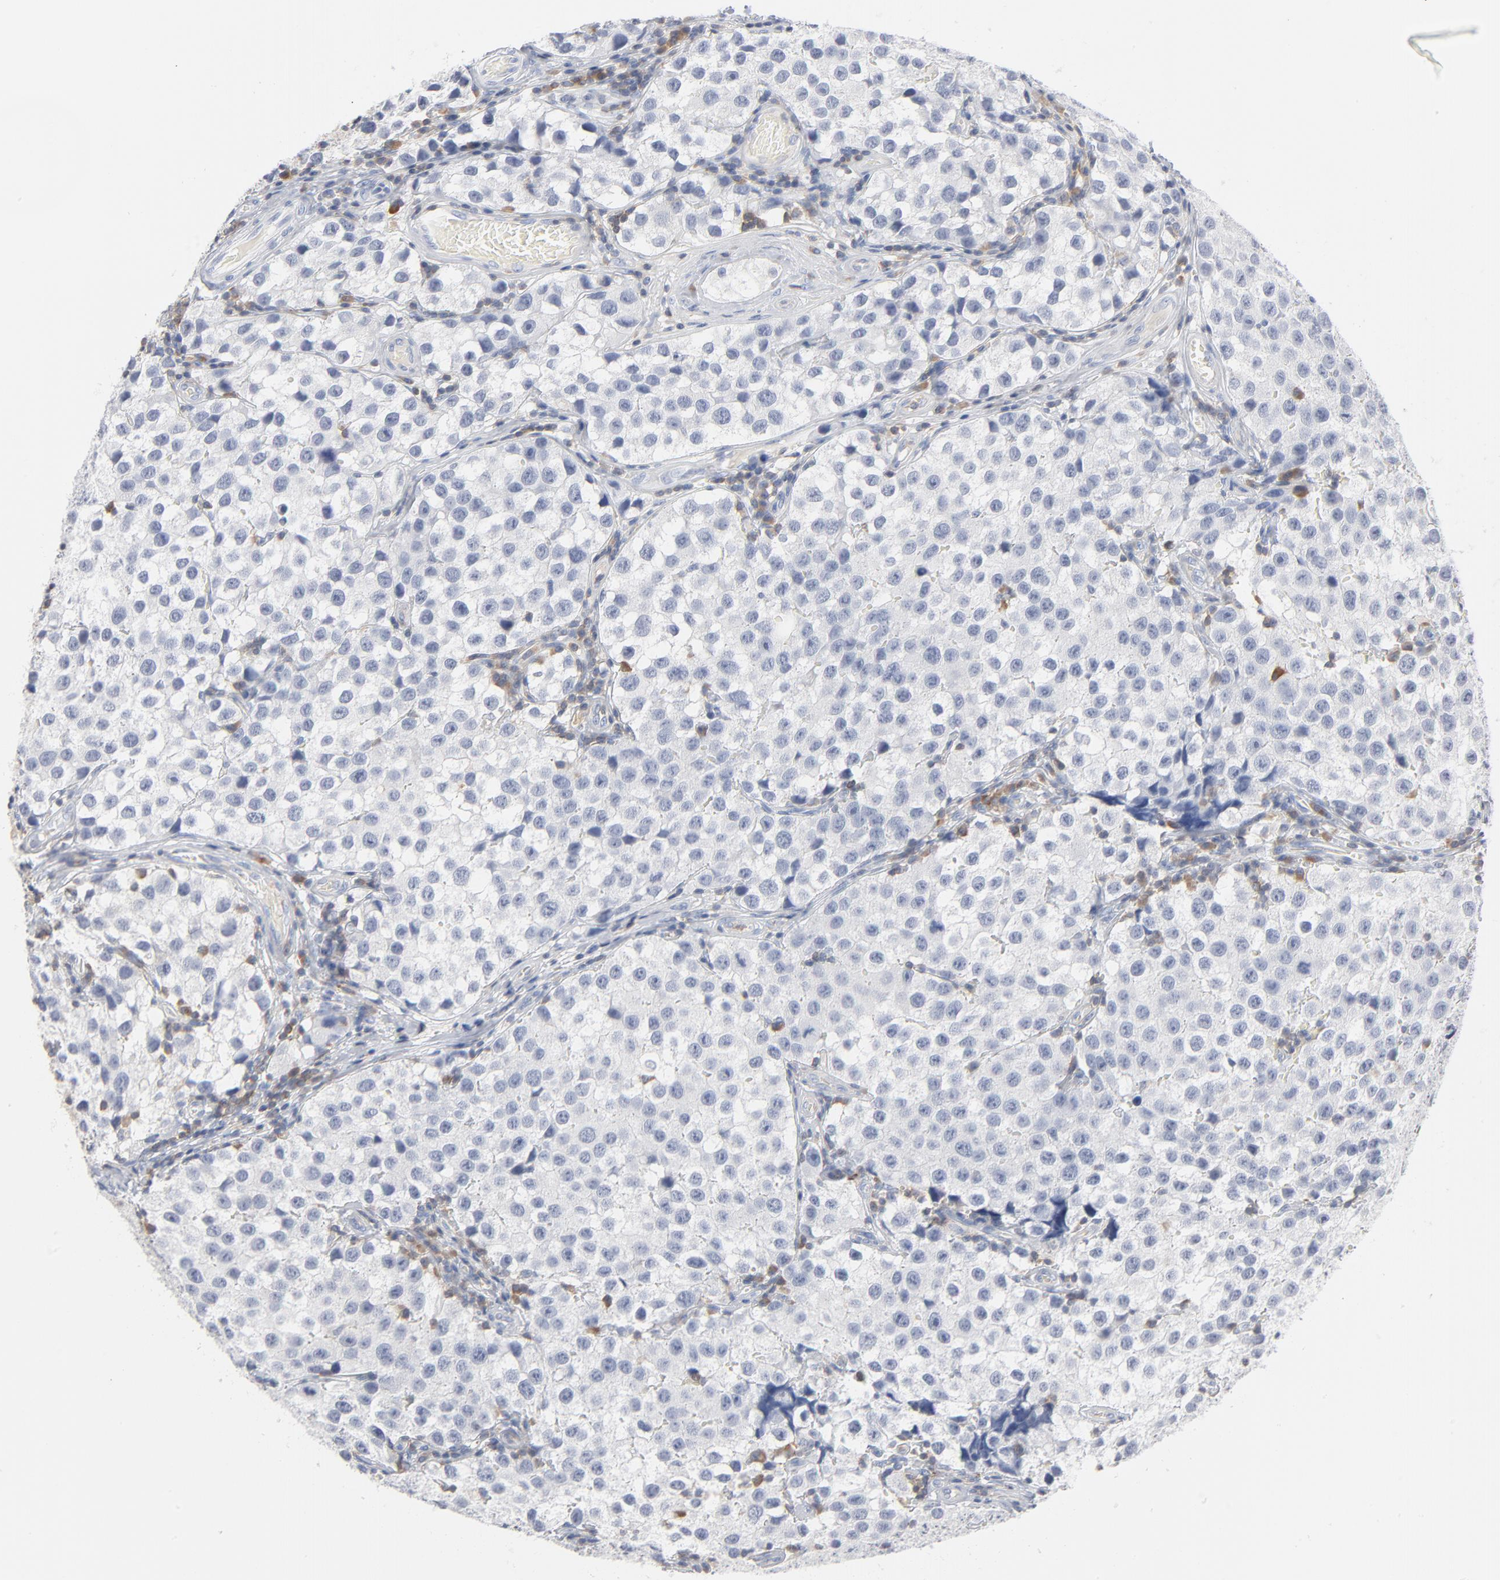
{"staining": {"intensity": "negative", "quantity": "none", "location": "none"}, "tissue": "testis cancer", "cell_type": "Tumor cells", "image_type": "cancer", "snomed": [{"axis": "morphology", "description": "Seminoma, NOS"}, {"axis": "topography", "description": "Testis"}], "caption": "Immunohistochemistry of testis cancer exhibits no expression in tumor cells. (DAB immunohistochemistry with hematoxylin counter stain).", "gene": "PTK2B", "patient": {"sex": "male", "age": 39}}